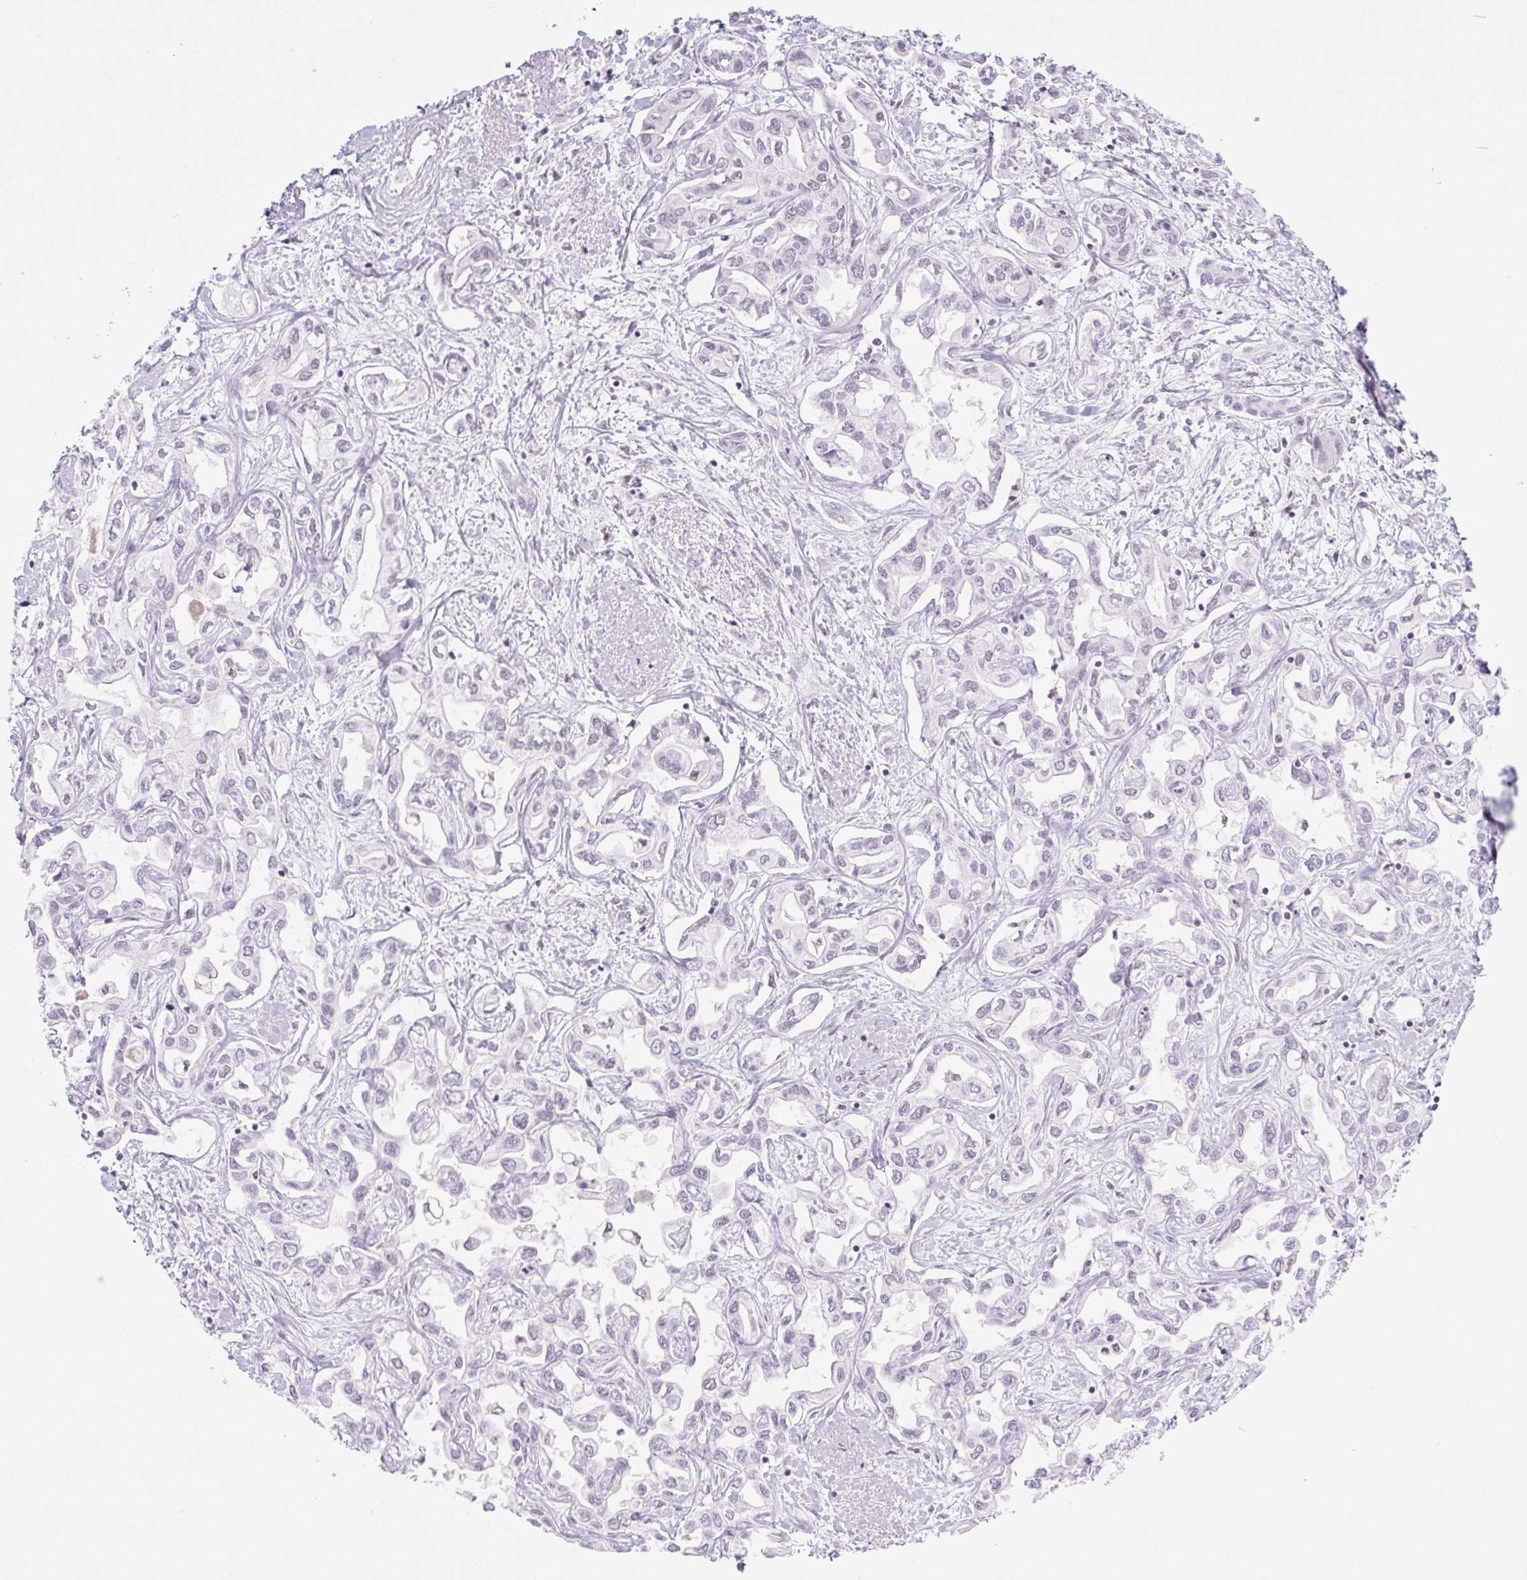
{"staining": {"intensity": "negative", "quantity": "none", "location": "none"}, "tissue": "liver cancer", "cell_type": "Tumor cells", "image_type": "cancer", "snomed": [{"axis": "morphology", "description": "Cholangiocarcinoma"}, {"axis": "topography", "description": "Liver"}], "caption": "Immunohistochemistry image of neoplastic tissue: human liver cancer stained with DAB exhibits no significant protein positivity in tumor cells.", "gene": "TLE3", "patient": {"sex": "female", "age": 64}}